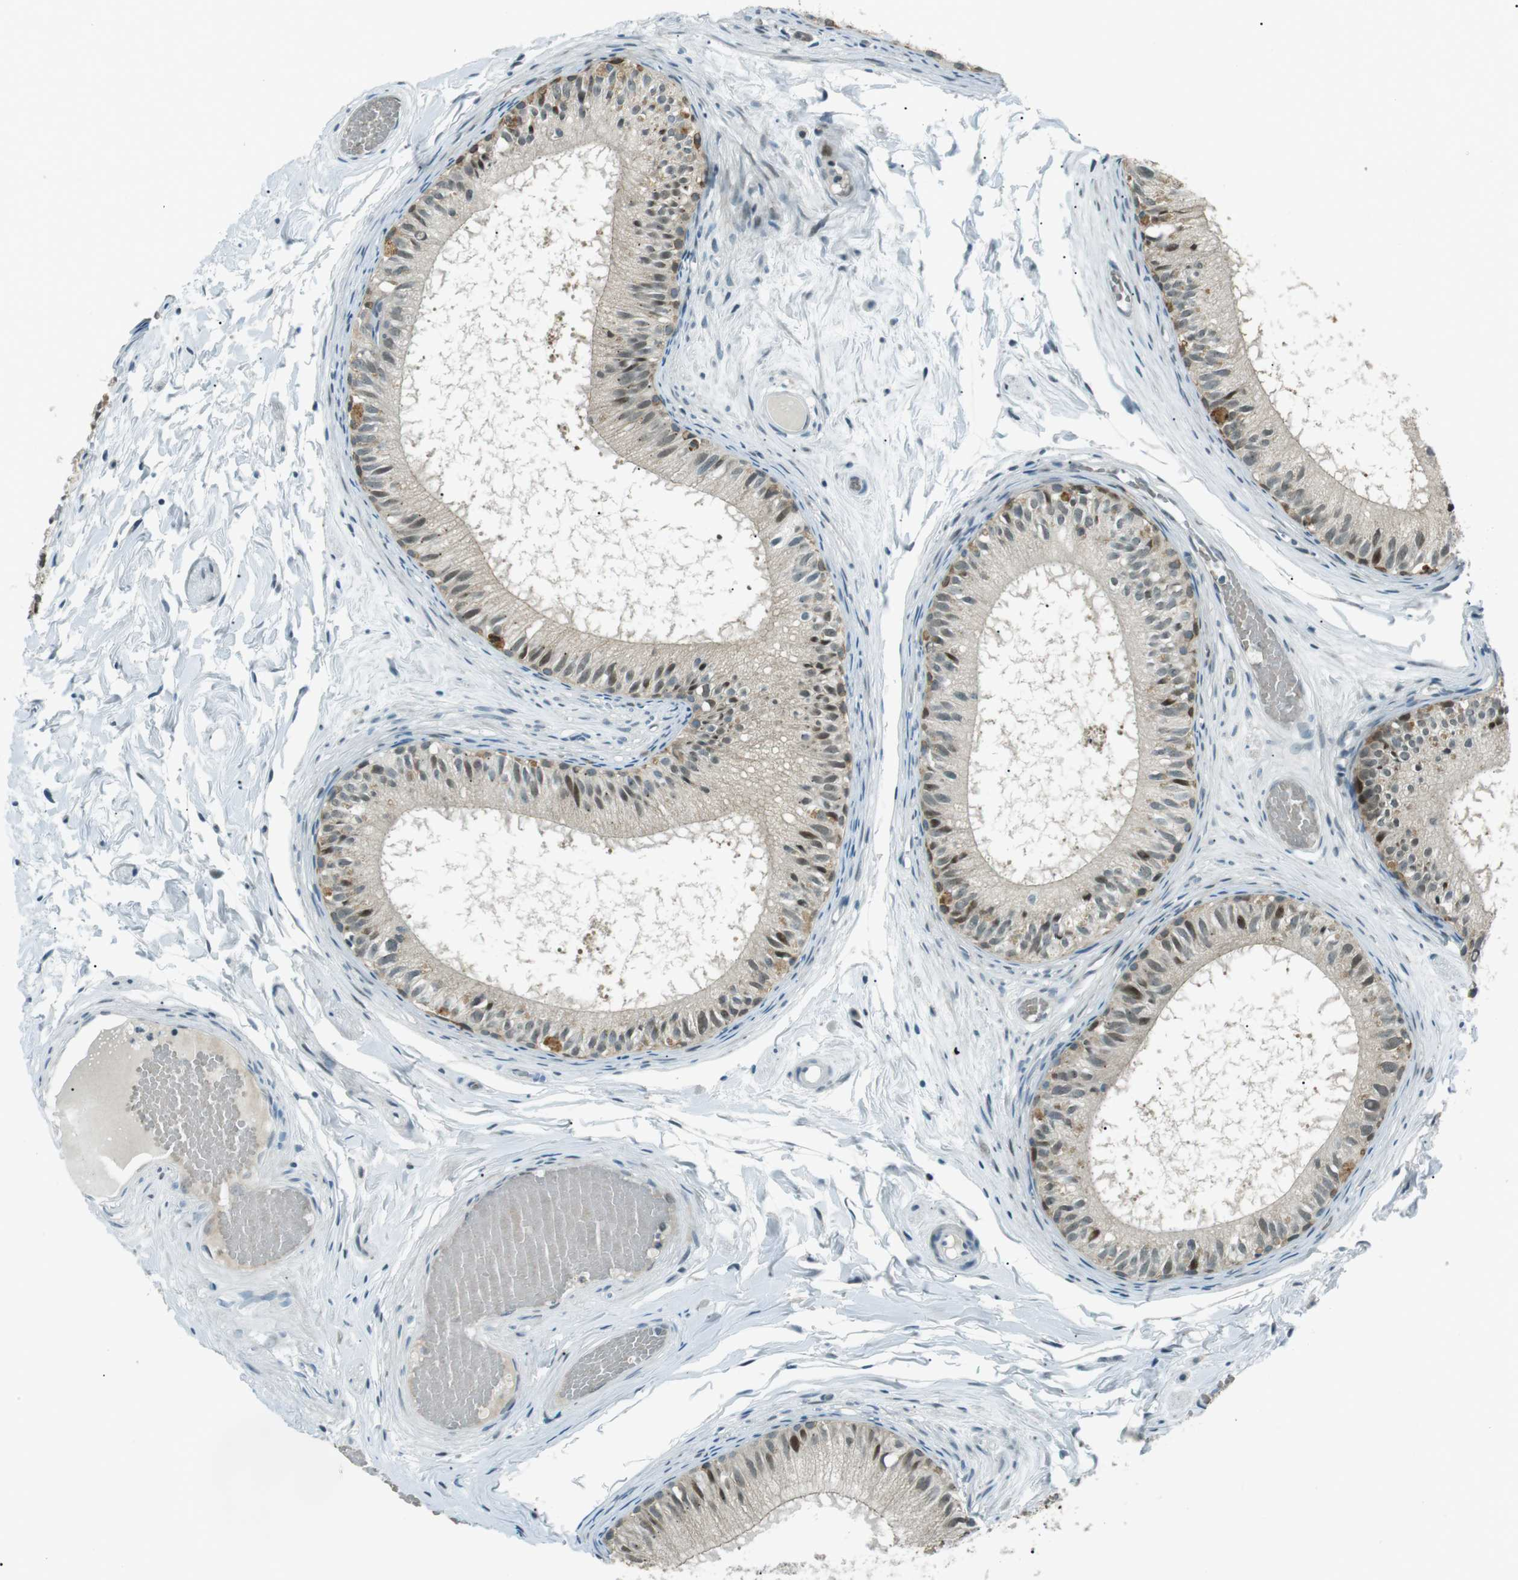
{"staining": {"intensity": "moderate", "quantity": "25%-75%", "location": "nuclear"}, "tissue": "epididymis", "cell_type": "Glandular cells", "image_type": "normal", "snomed": [{"axis": "morphology", "description": "Normal tissue, NOS"}, {"axis": "topography", "description": "Epididymis"}], "caption": "A brown stain highlights moderate nuclear expression of a protein in glandular cells of unremarkable epididymis. The staining was performed using DAB (3,3'-diaminobenzidine) to visualize the protein expression in brown, while the nuclei were stained in blue with hematoxylin (Magnification: 20x).", "gene": "PJA1", "patient": {"sex": "male", "age": 46}}